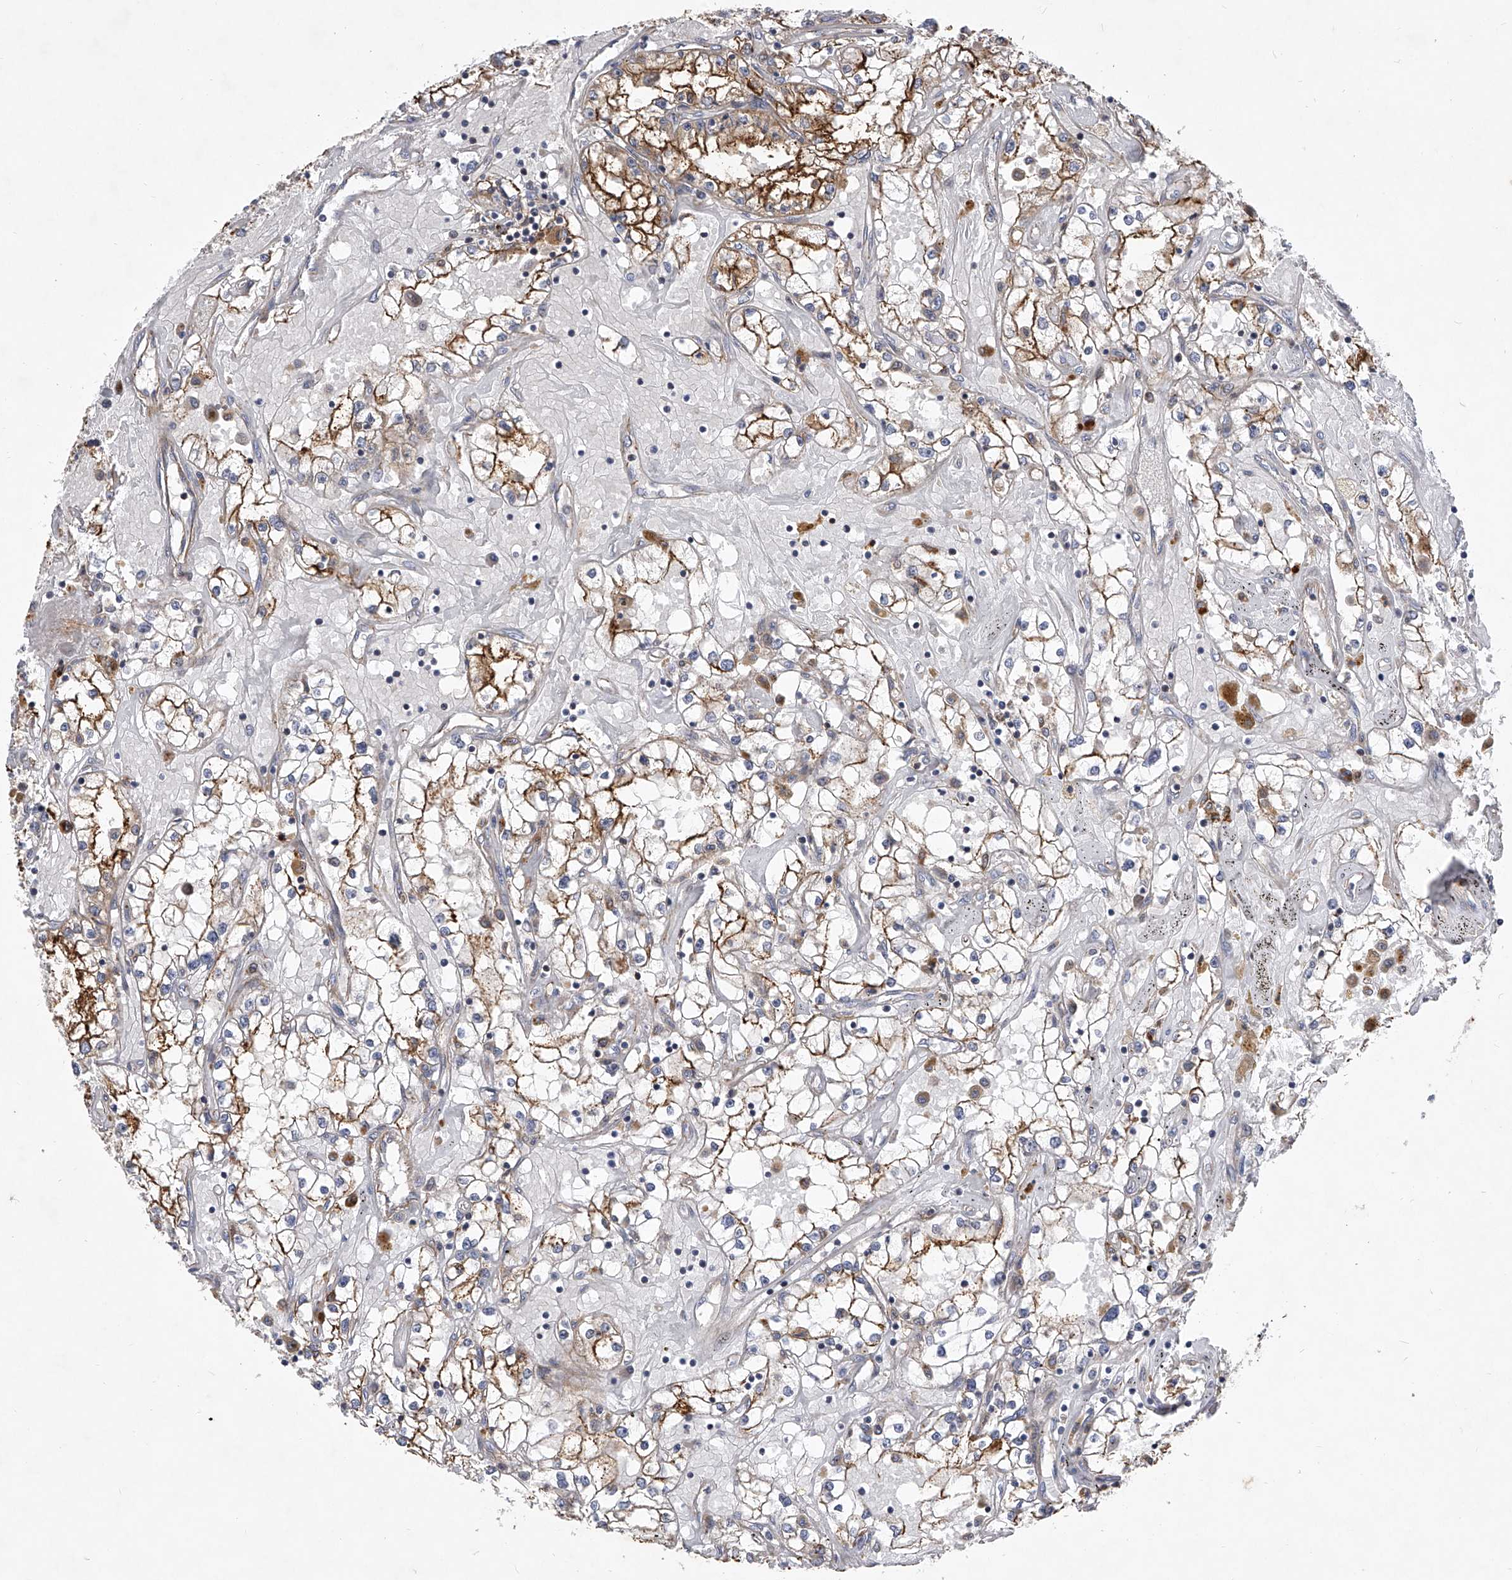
{"staining": {"intensity": "strong", "quantity": "25%-75%", "location": "cytoplasmic/membranous"}, "tissue": "renal cancer", "cell_type": "Tumor cells", "image_type": "cancer", "snomed": [{"axis": "morphology", "description": "Adenocarcinoma, NOS"}, {"axis": "topography", "description": "Kidney"}], "caption": "Immunohistochemistry (IHC) (DAB (3,3'-diaminobenzidine)) staining of adenocarcinoma (renal) demonstrates strong cytoplasmic/membranous protein expression in approximately 25%-75% of tumor cells.", "gene": "MINDY4", "patient": {"sex": "male", "age": 56}}